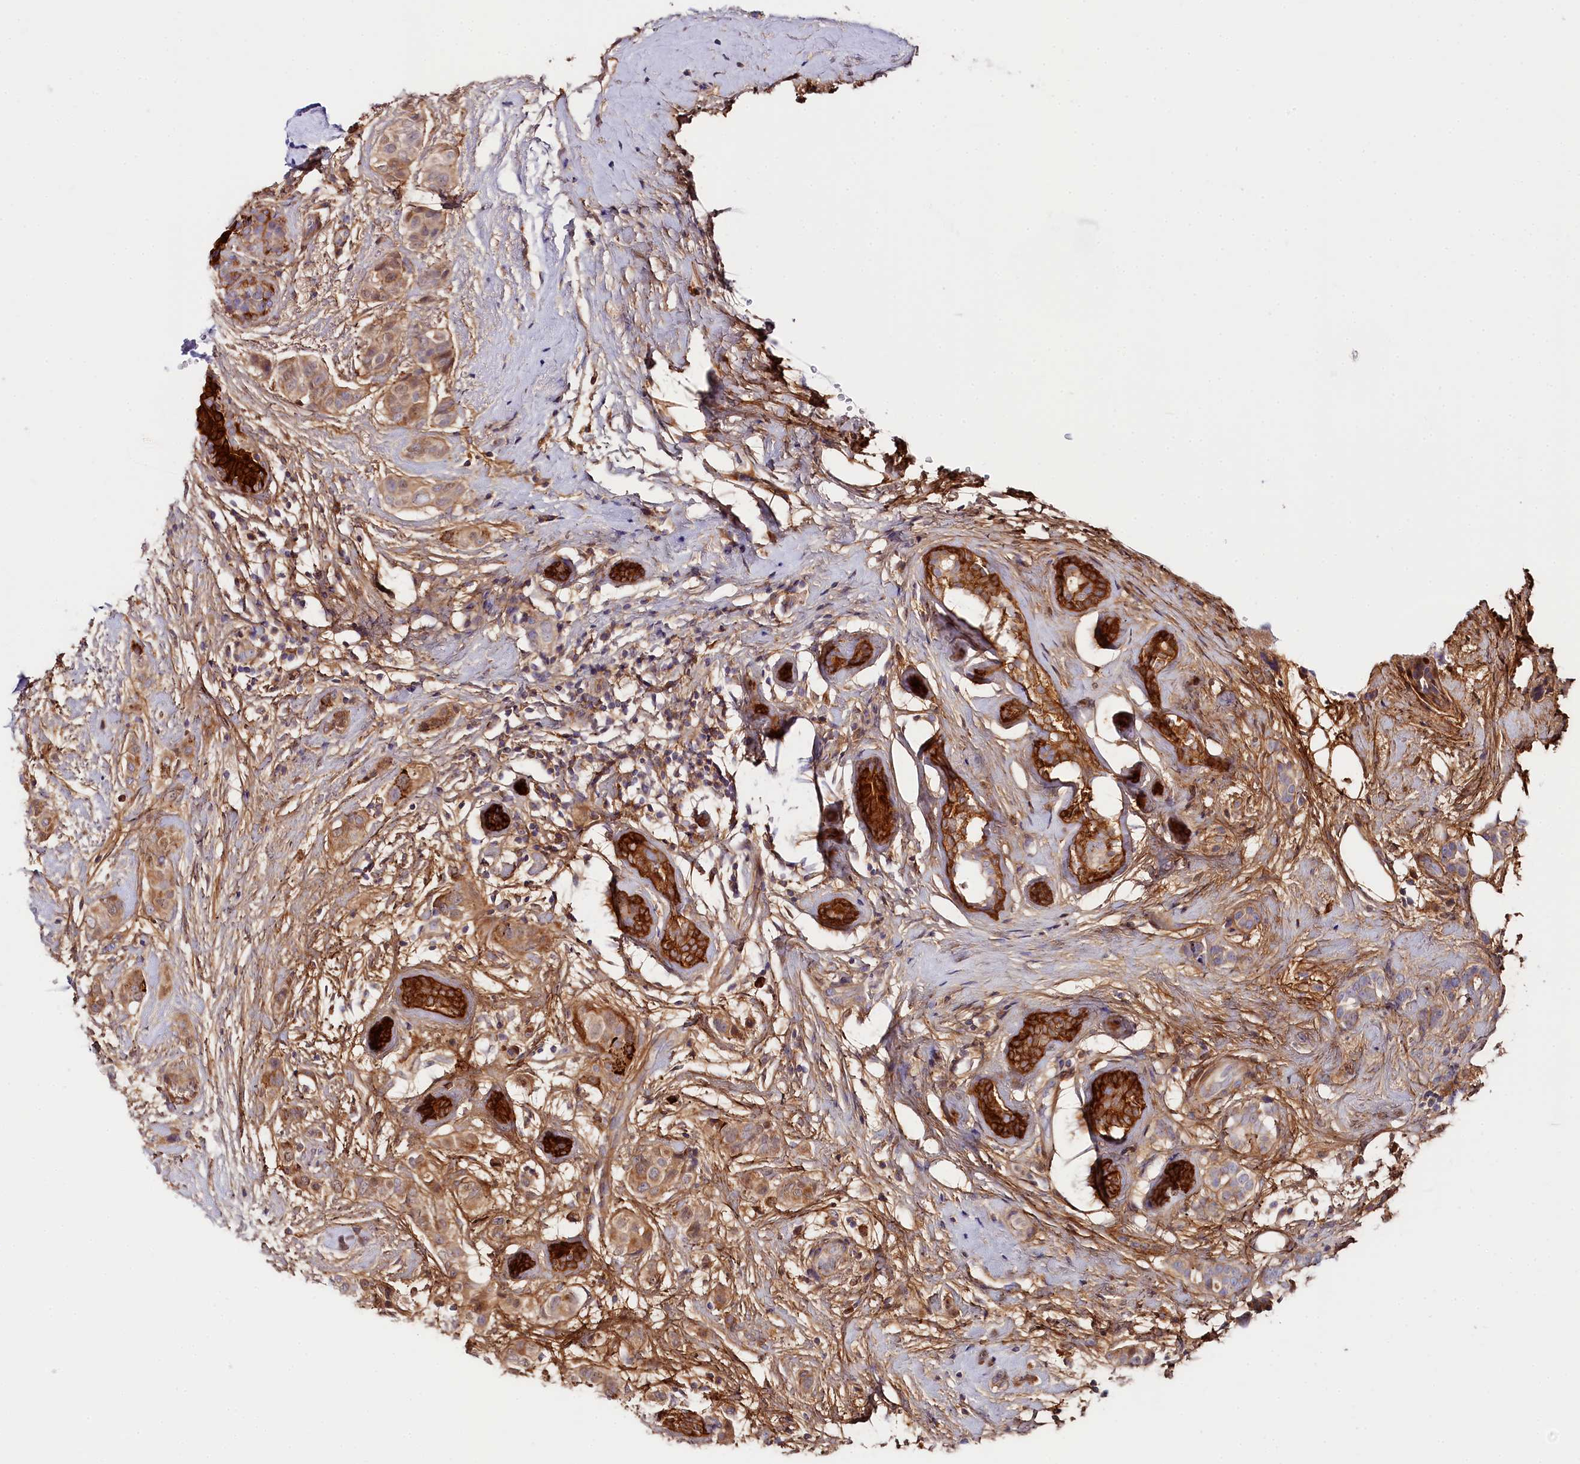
{"staining": {"intensity": "weak", "quantity": ">75%", "location": "cytoplasmic/membranous"}, "tissue": "breast cancer", "cell_type": "Tumor cells", "image_type": "cancer", "snomed": [{"axis": "morphology", "description": "Lobular carcinoma"}, {"axis": "topography", "description": "Breast"}], "caption": "Immunohistochemical staining of human lobular carcinoma (breast) displays weak cytoplasmic/membranous protein positivity in about >75% of tumor cells.", "gene": "KATNB1", "patient": {"sex": "female", "age": 51}}